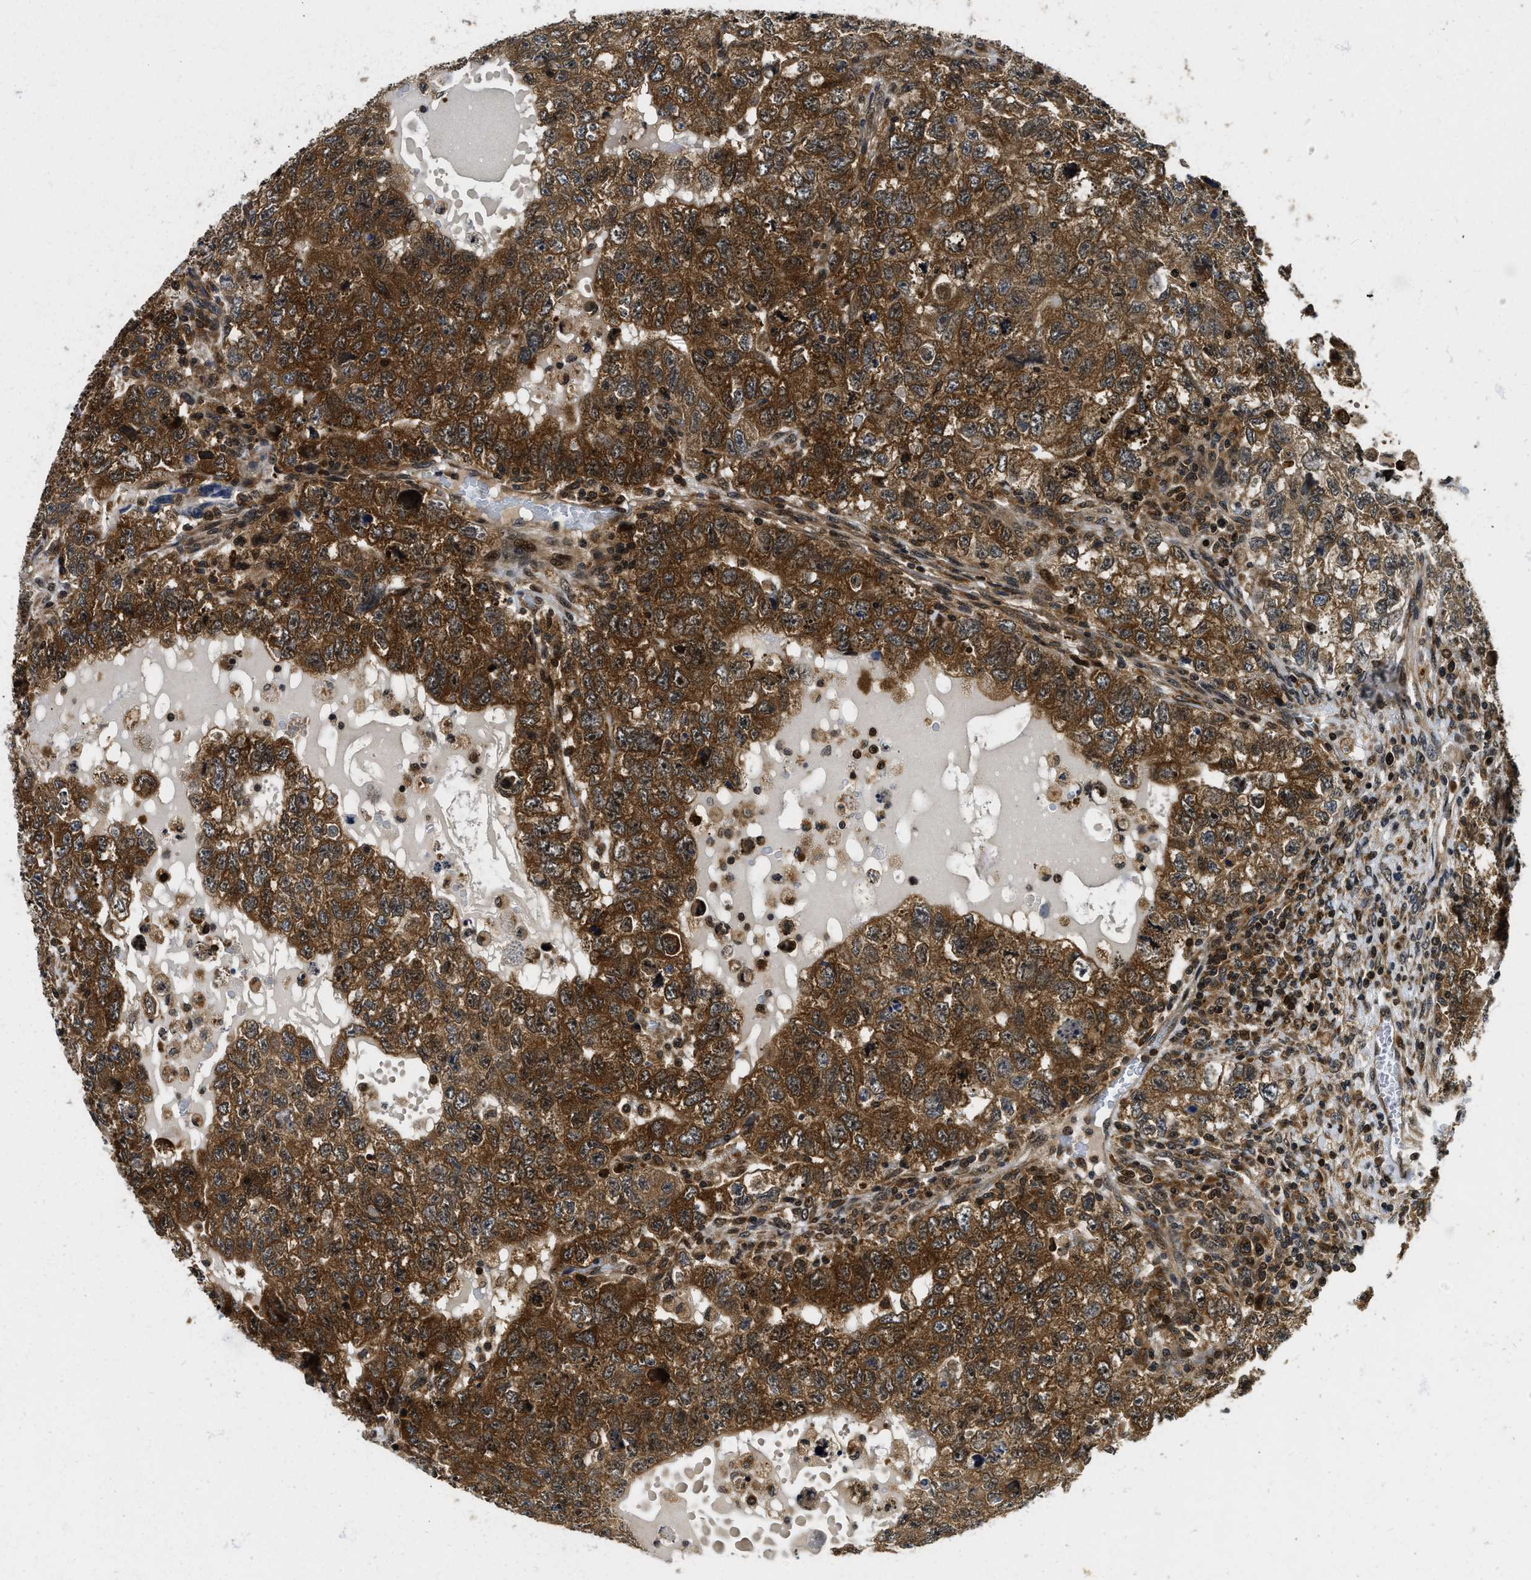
{"staining": {"intensity": "strong", "quantity": ">75%", "location": "cytoplasmic/membranous"}, "tissue": "testis cancer", "cell_type": "Tumor cells", "image_type": "cancer", "snomed": [{"axis": "morphology", "description": "Carcinoma, Embryonal, NOS"}, {"axis": "topography", "description": "Testis"}], "caption": "Immunohistochemistry (DAB (3,3'-diaminobenzidine)) staining of testis cancer (embryonal carcinoma) displays strong cytoplasmic/membranous protein staining in approximately >75% of tumor cells.", "gene": "ADSL", "patient": {"sex": "male", "age": 36}}